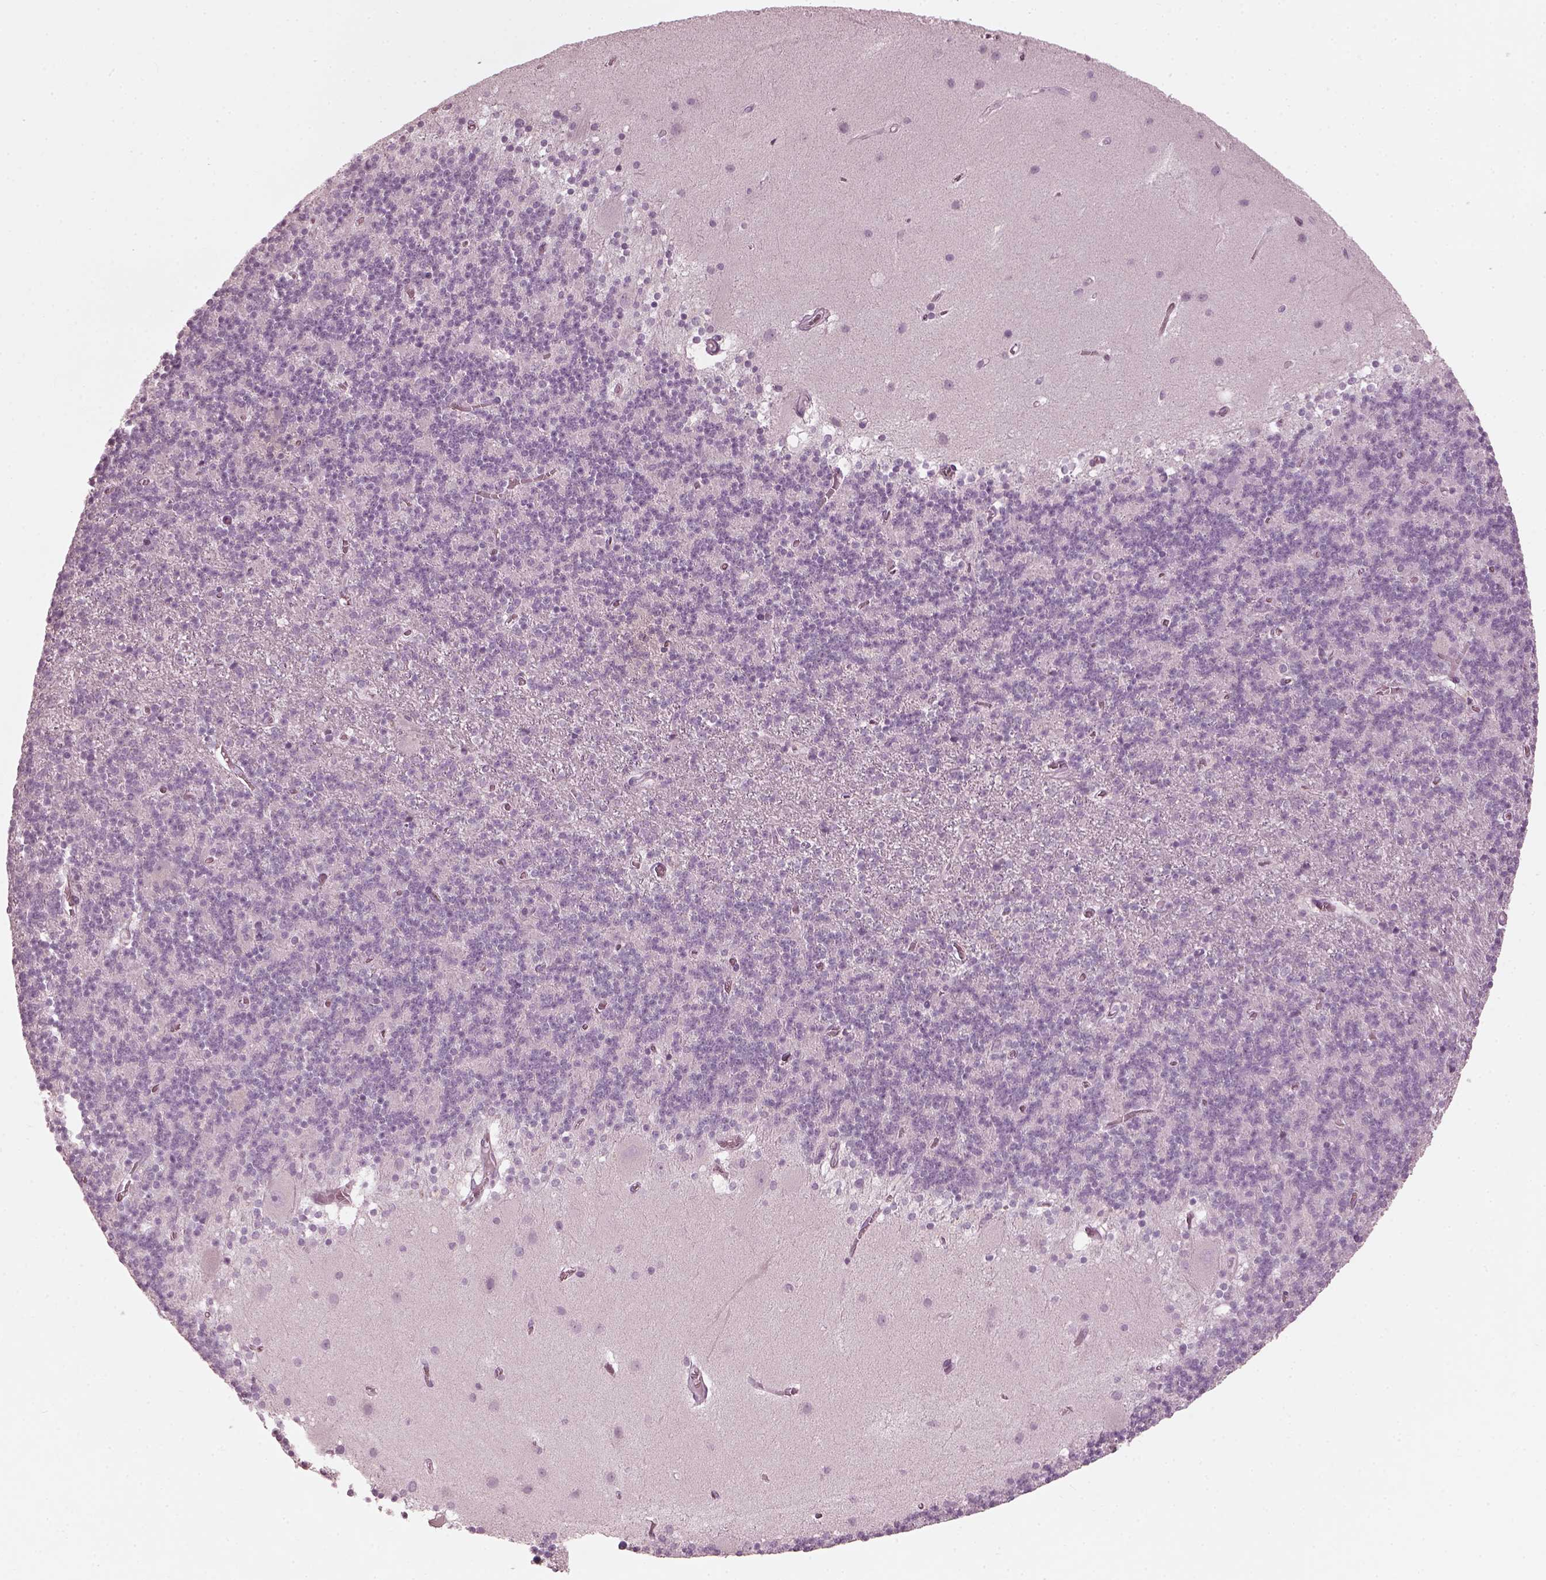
{"staining": {"intensity": "negative", "quantity": "none", "location": "none"}, "tissue": "cerebellum", "cell_type": "Cells in granular layer", "image_type": "normal", "snomed": [{"axis": "morphology", "description": "Normal tissue, NOS"}, {"axis": "topography", "description": "Cerebellum"}], "caption": "High power microscopy histopathology image of an immunohistochemistry histopathology image of unremarkable cerebellum, revealing no significant positivity in cells in granular layer. The staining was performed using DAB to visualize the protein expression in brown, while the nuclei were stained in blue with hematoxylin (Magnification: 20x).", "gene": "SAXO2", "patient": {"sex": "male", "age": 70}}